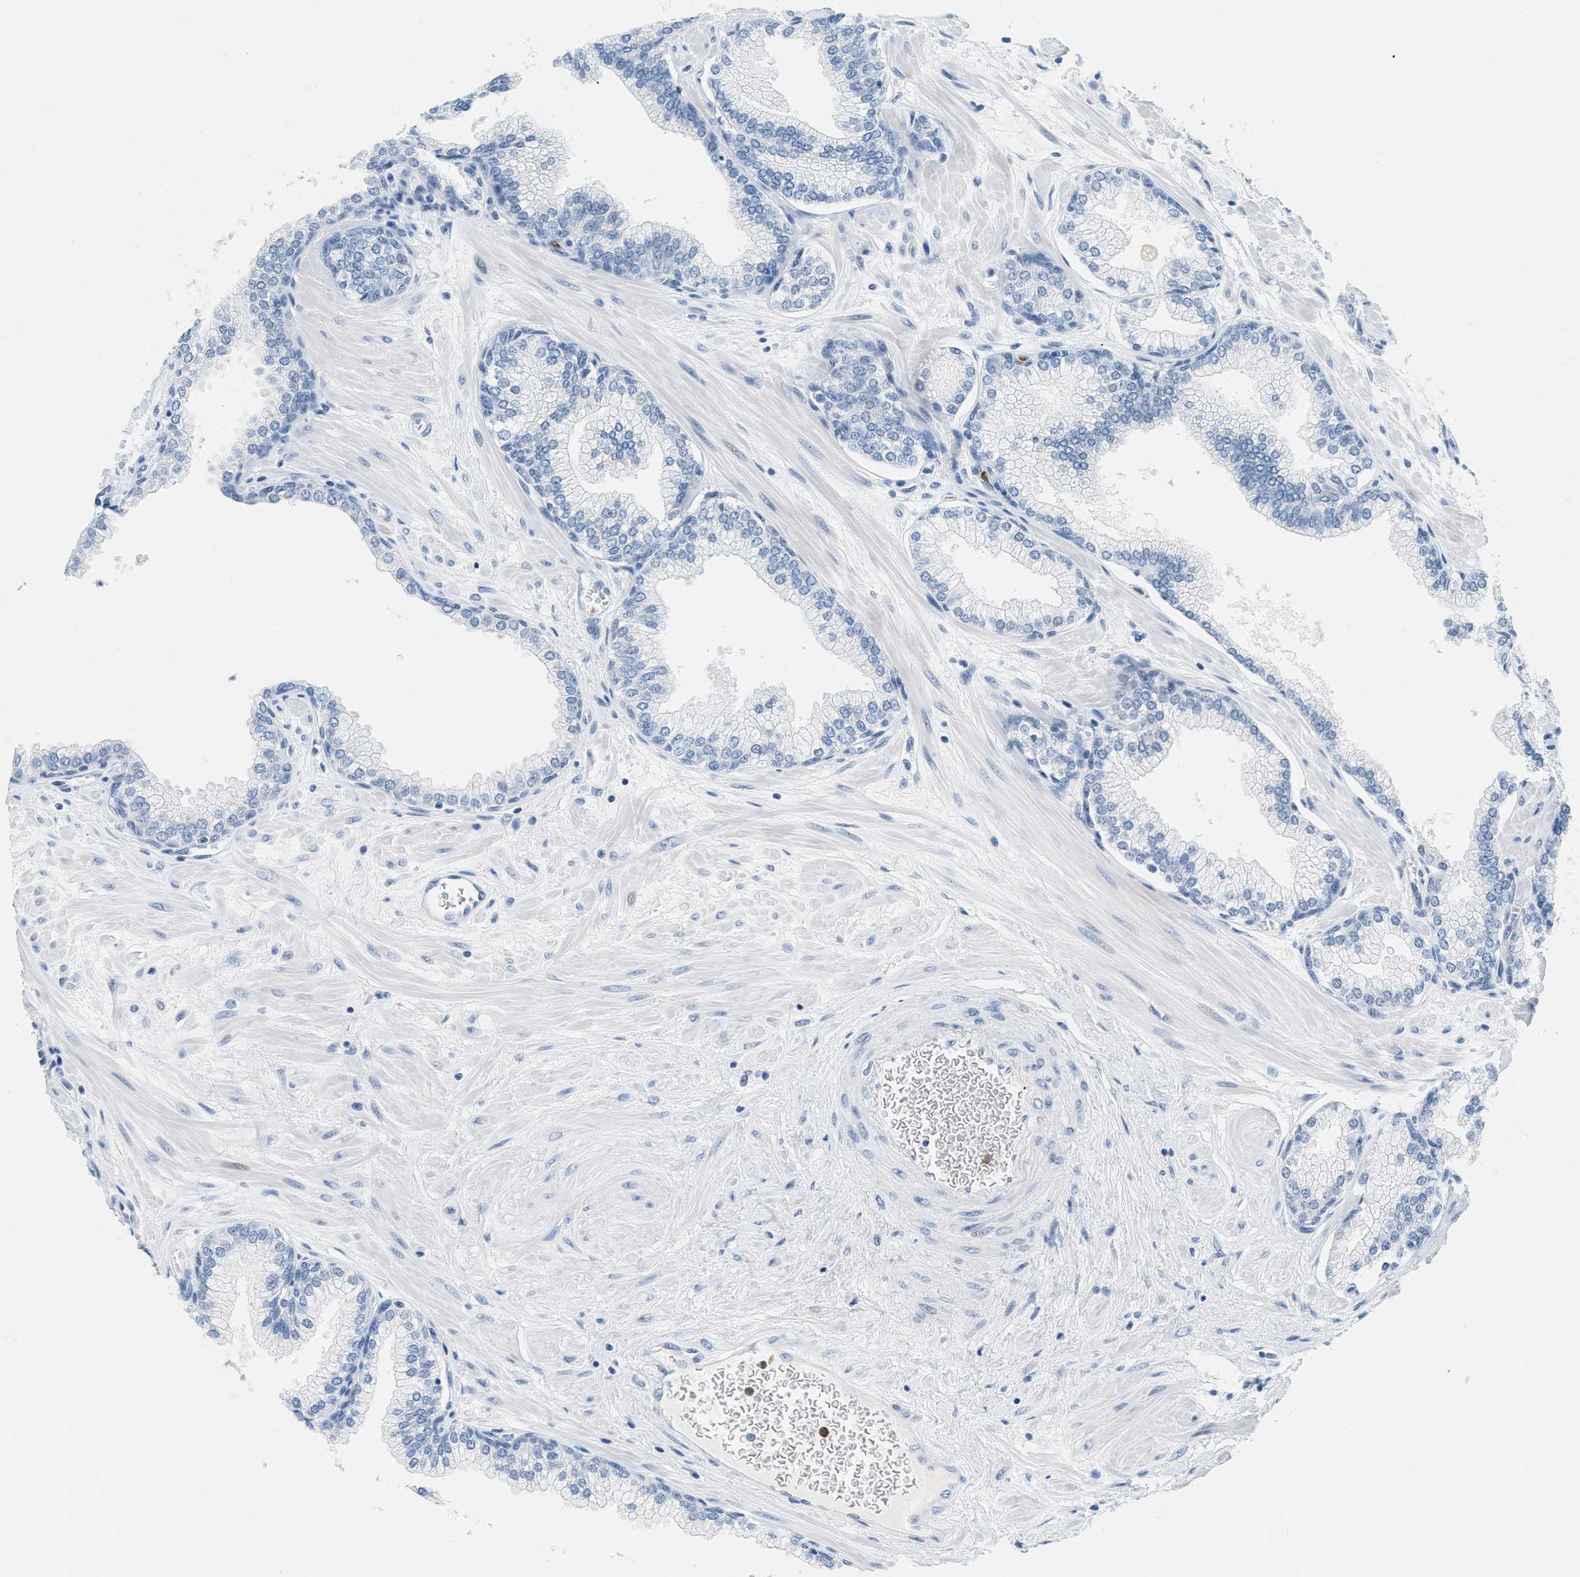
{"staining": {"intensity": "weak", "quantity": "<25%", "location": "cytoplasmic/membranous"}, "tissue": "prostate", "cell_type": "Glandular cells", "image_type": "normal", "snomed": [{"axis": "morphology", "description": "Normal tissue, NOS"}, {"axis": "morphology", "description": "Urothelial carcinoma, Low grade"}, {"axis": "topography", "description": "Urinary bladder"}, {"axis": "topography", "description": "Prostate"}], "caption": "There is no significant positivity in glandular cells of prostate. (Stains: DAB (3,3'-diaminobenzidine) IHC with hematoxylin counter stain, Microscopy: brightfield microscopy at high magnification).", "gene": "LCN2", "patient": {"sex": "male", "age": 60}}